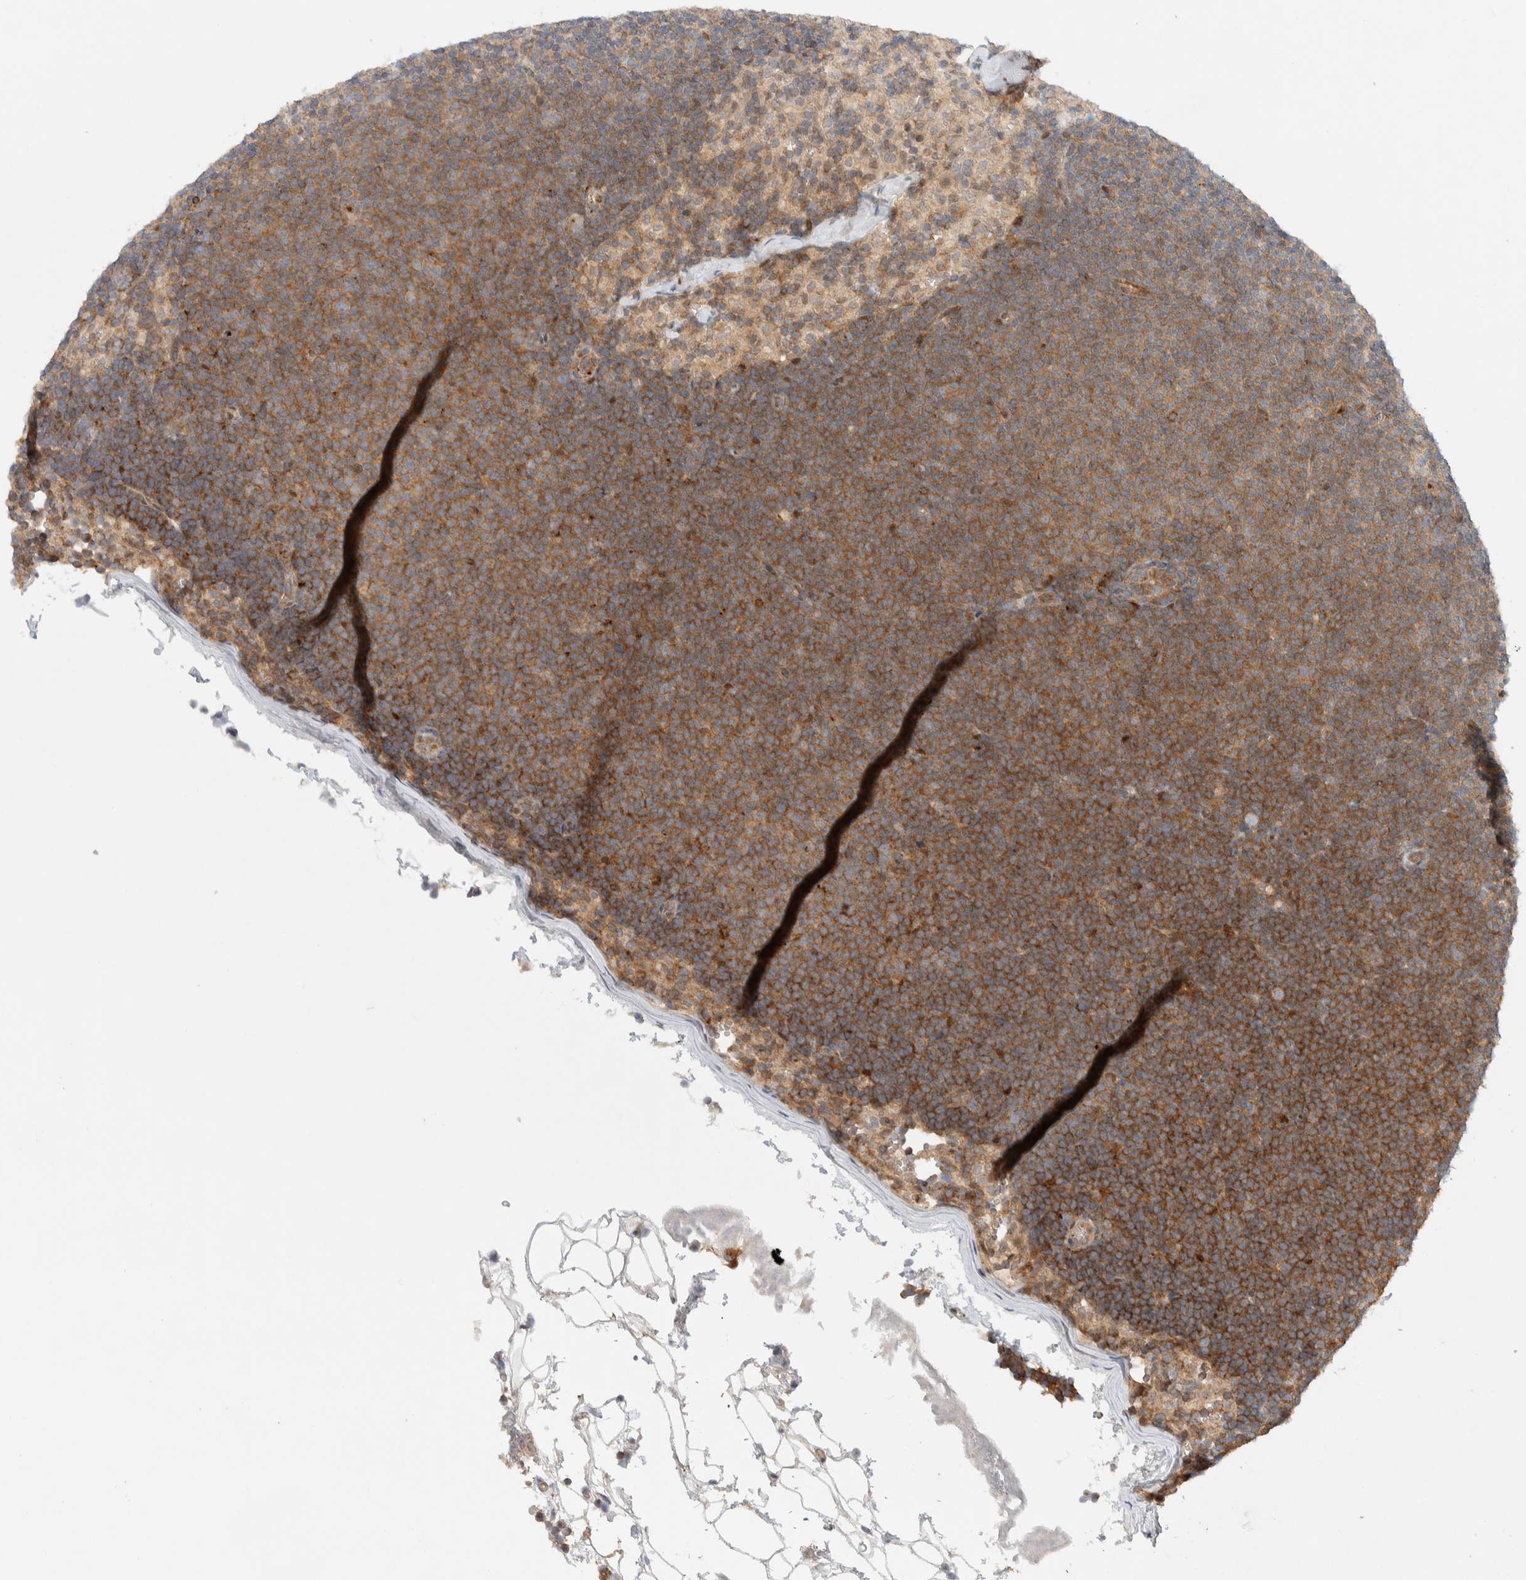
{"staining": {"intensity": "moderate", "quantity": ">75%", "location": "cytoplasmic/membranous"}, "tissue": "lymphoma", "cell_type": "Tumor cells", "image_type": "cancer", "snomed": [{"axis": "morphology", "description": "Malignant lymphoma, non-Hodgkin's type, Low grade"}, {"axis": "topography", "description": "Lymph node"}], "caption": "Protein staining of lymphoma tissue shows moderate cytoplasmic/membranous positivity in approximately >75% of tumor cells.", "gene": "KIF9", "patient": {"sex": "female", "age": 53}}